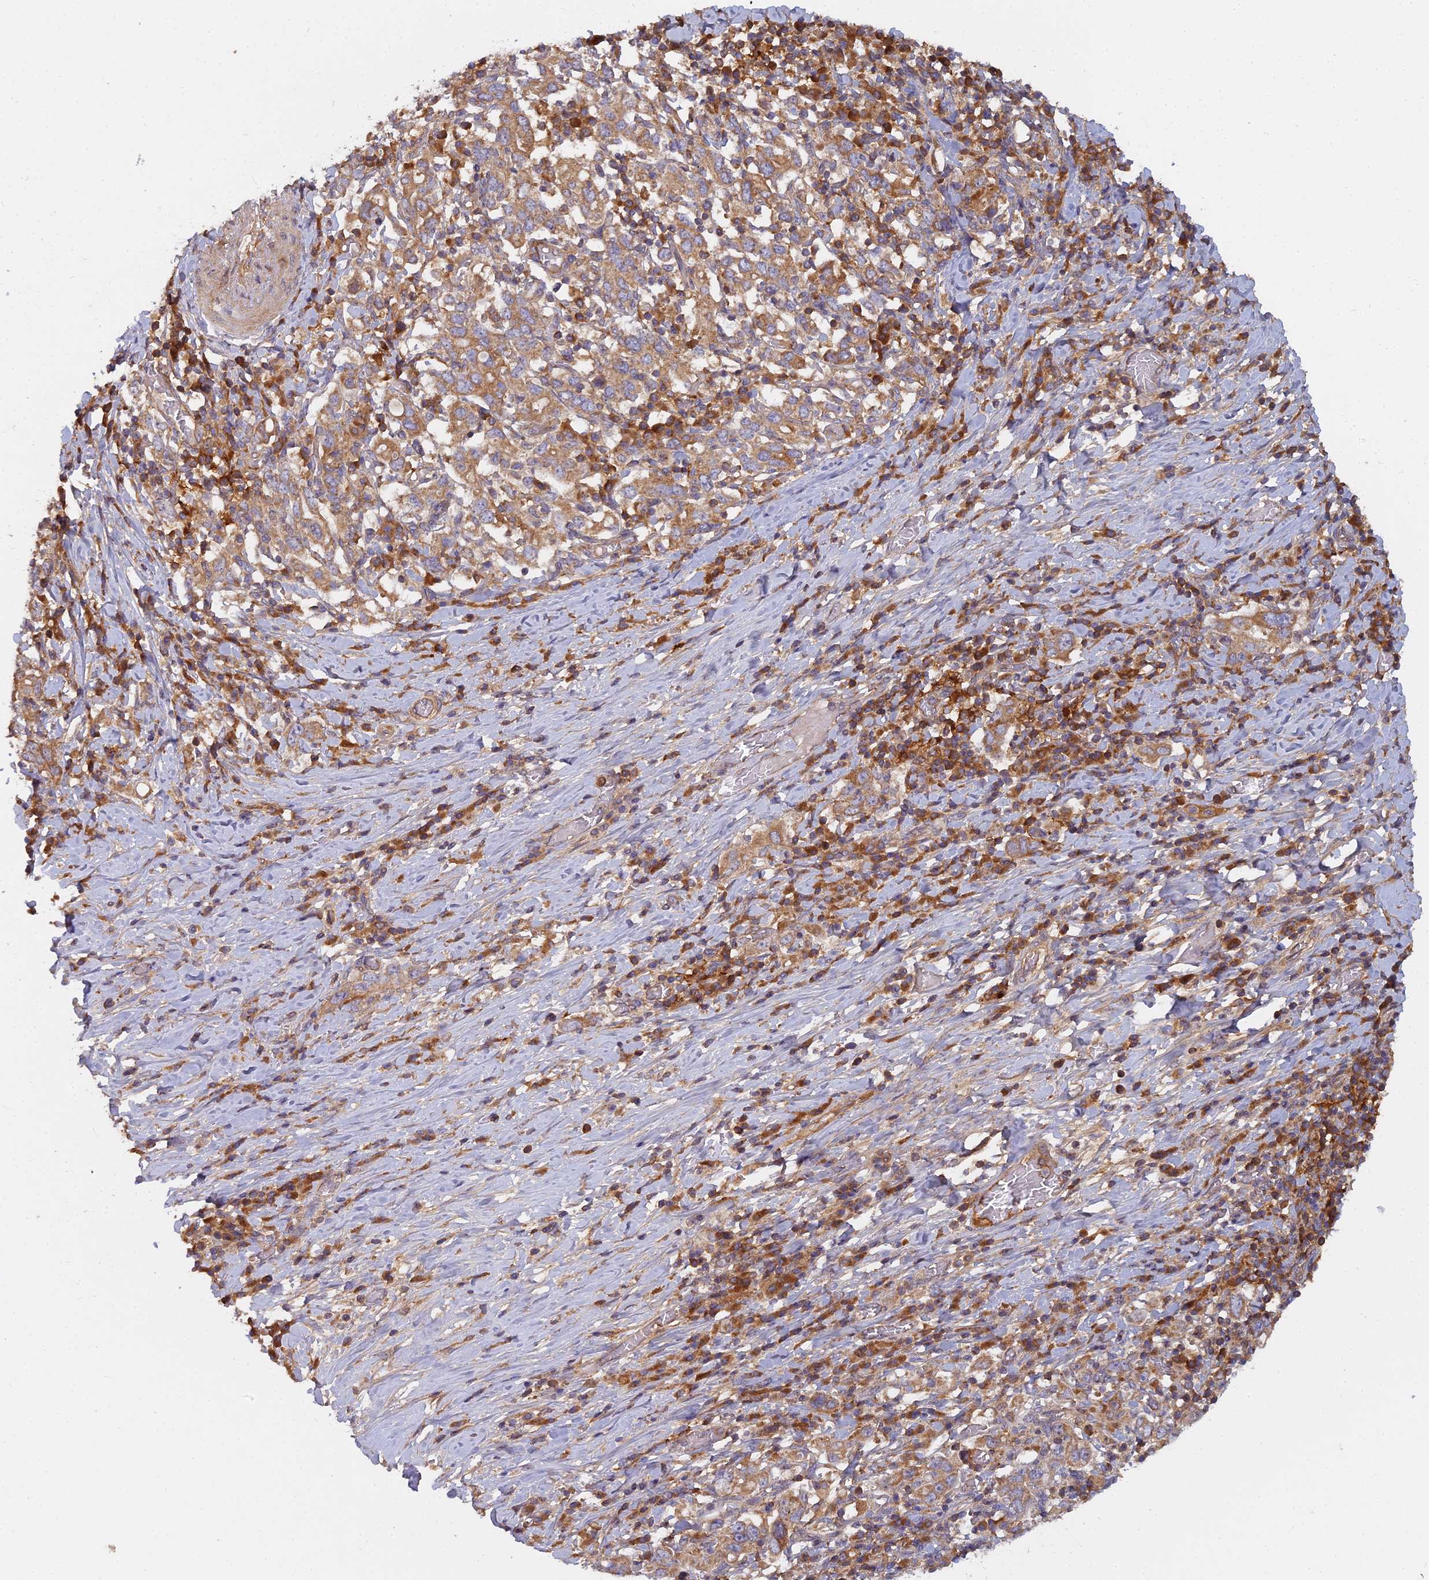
{"staining": {"intensity": "moderate", "quantity": ">75%", "location": "cytoplasmic/membranous"}, "tissue": "stomach cancer", "cell_type": "Tumor cells", "image_type": "cancer", "snomed": [{"axis": "morphology", "description": "Adenocarcinoma, NOS"}, {"axis": "topography", "description": "Stomach, upper"}, {"axis": "topography", "description": "Stomach"}], "caption": "Protein positivity by immunohistochemistry (IHC) reveals moderate cytoplasmic/membranous positivity in about >75% of tumor cells in stomach cancer (adenocarcinoma).", "gene": "CCDC167", "patient": {"sex": "male", "age": 62}}